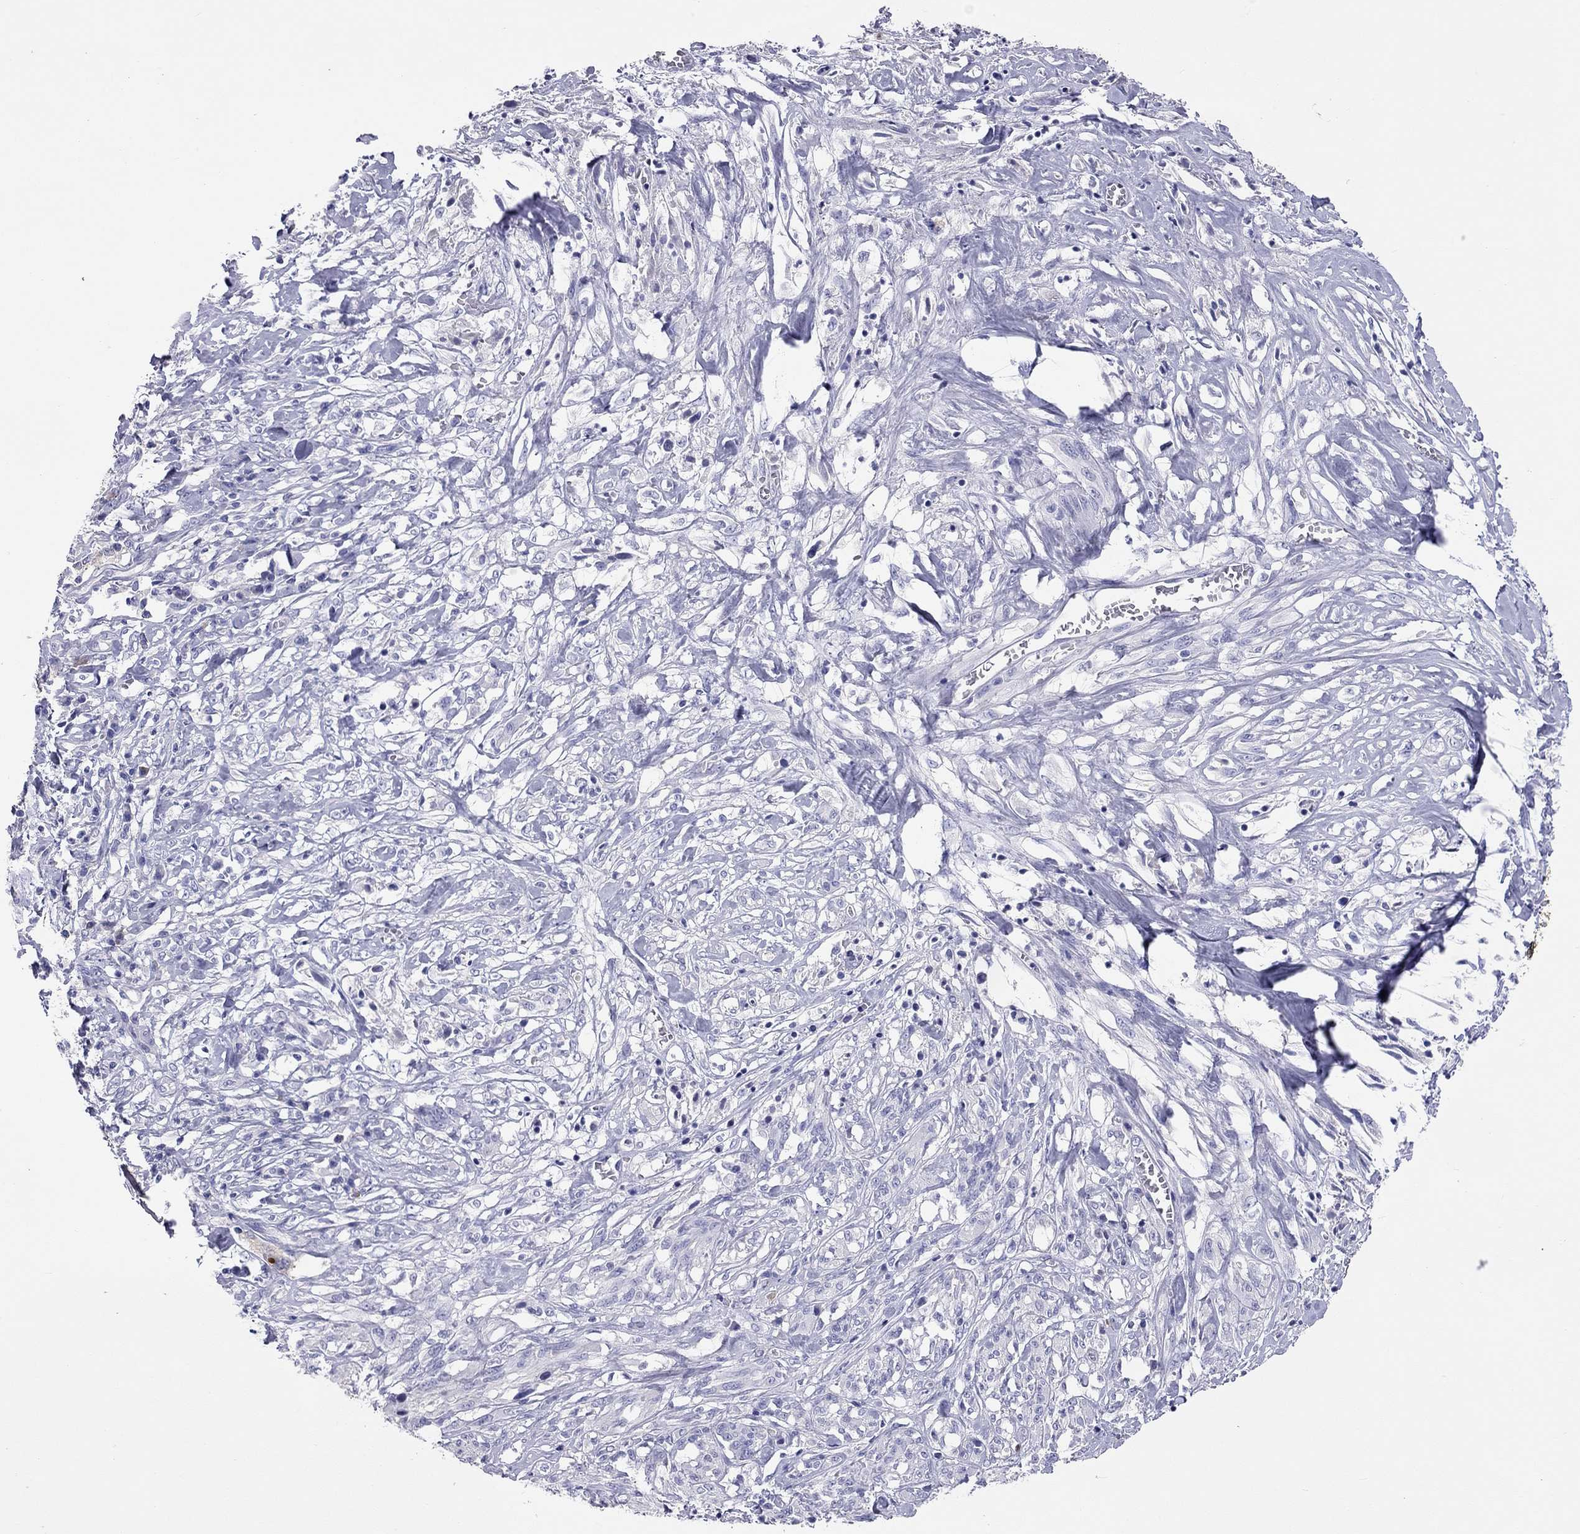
{"staining": {"intensity": "negative", "quantity": "none", "location": "none"}, "tissue": "melanoma", "cell_type": "Tumor cells", "image_type": "cancer", "snomed": [{"axis": "morphology", "description": "Malignant melanoma, NOS"}, {"axis": "topography", "description": "Skin"}], "caption": "IHC of malignant melanoma displays no positivity in tumor cells.", "gene": "CALHM1", "patient": {"sex": "female", "age": 91}}